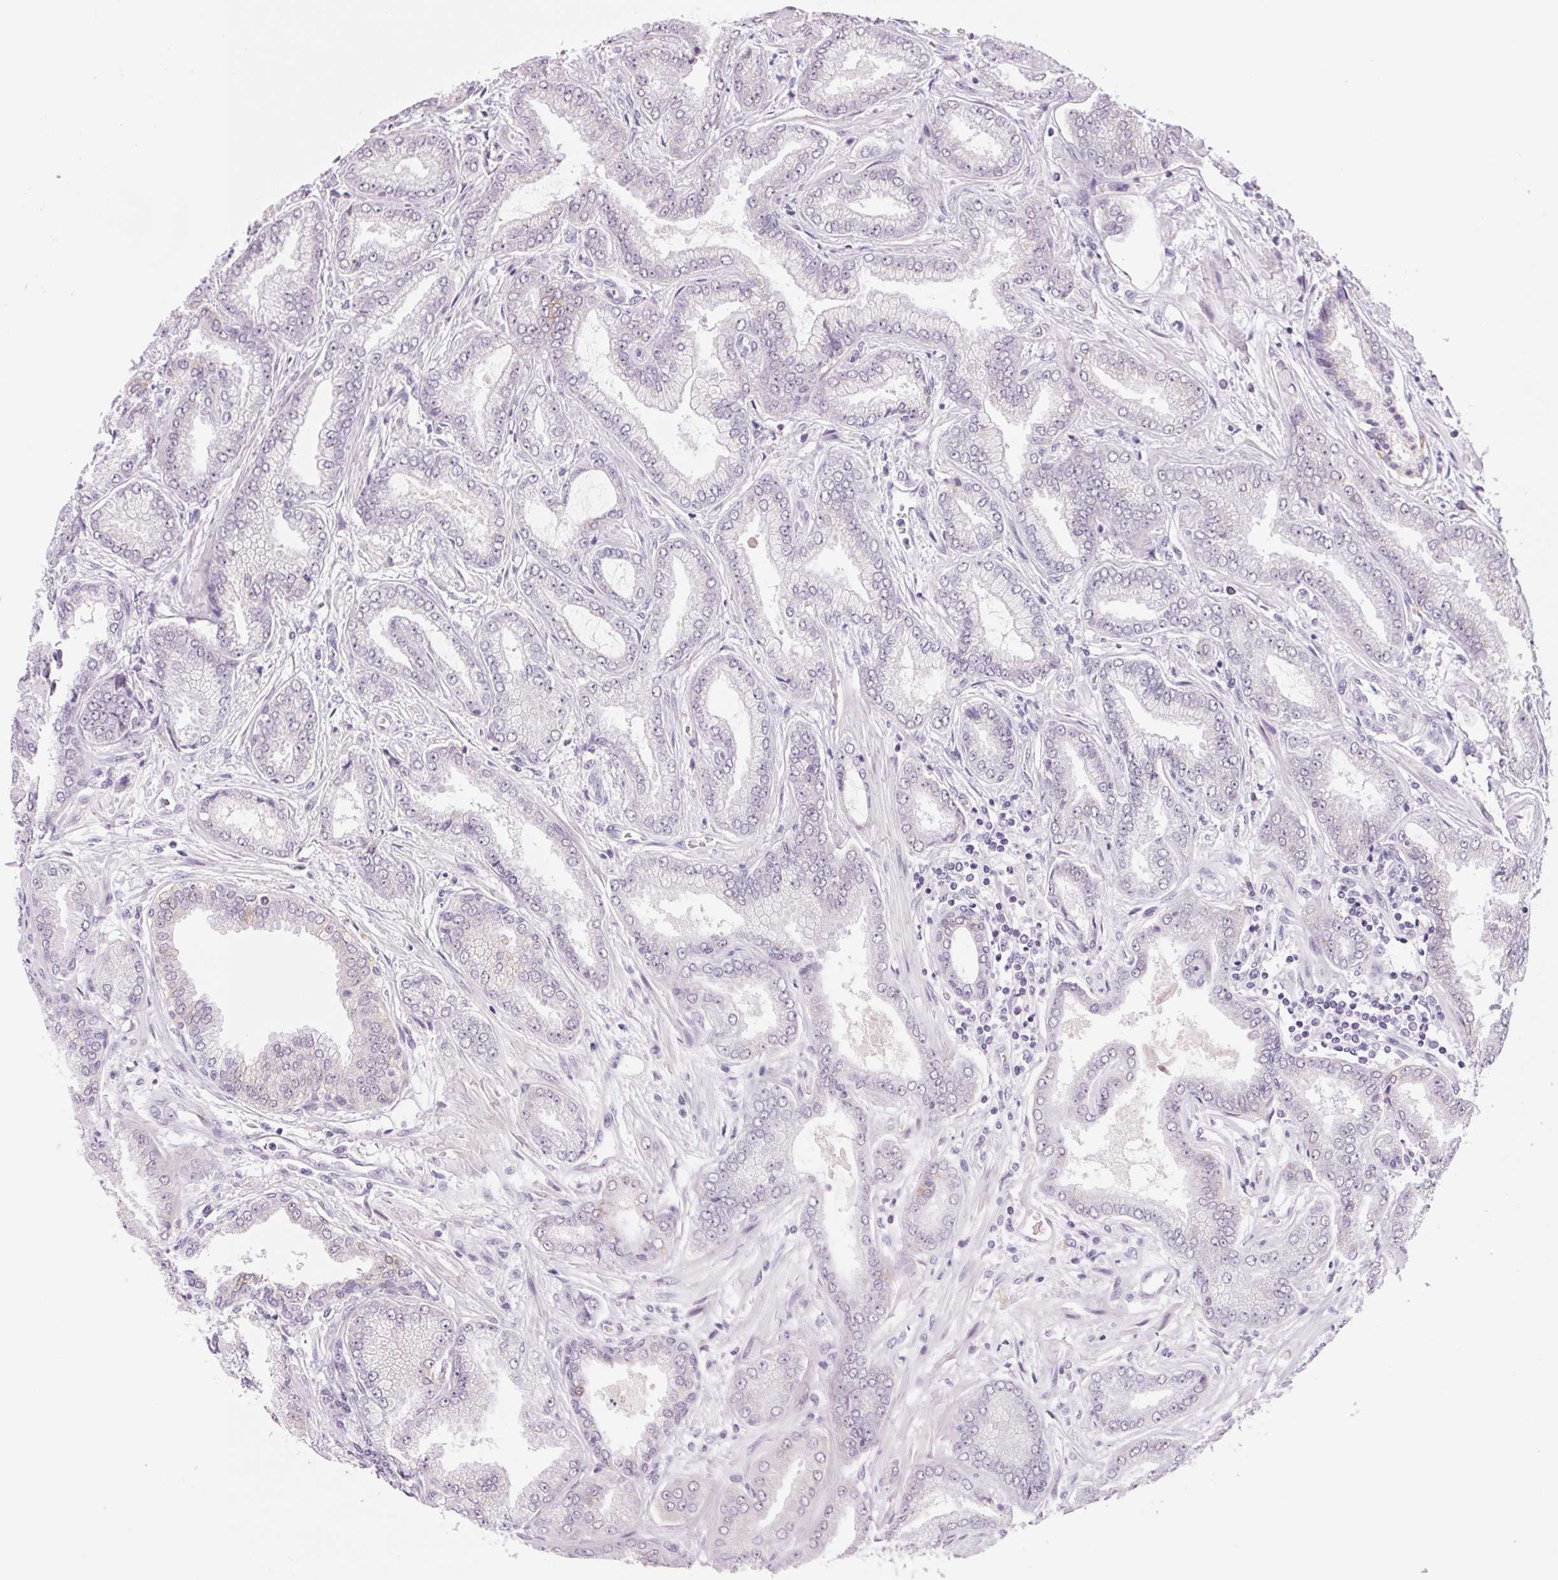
{"staining": {"intensity": "negative", "quantity": "none", "location": "none"}, "tissue": "prostate cancer", "cell_type": "Tumor cells", "image_type": "cancer", "snomed": [{"axis": "morphology", "description": "Adenocarcinoma, Low grade"}, {"axis": "topography", "description": "Prostate"}], "caption": "A high-resolution photomicrograph shows immunohistochemistry (IHC) staining of prostate cancer (adenocarcinoma (low-grade)), which reveals no significant expression in tumor cells.", "gene": "ZC3H14", "patient": {"sex": "male", "age": 55}}